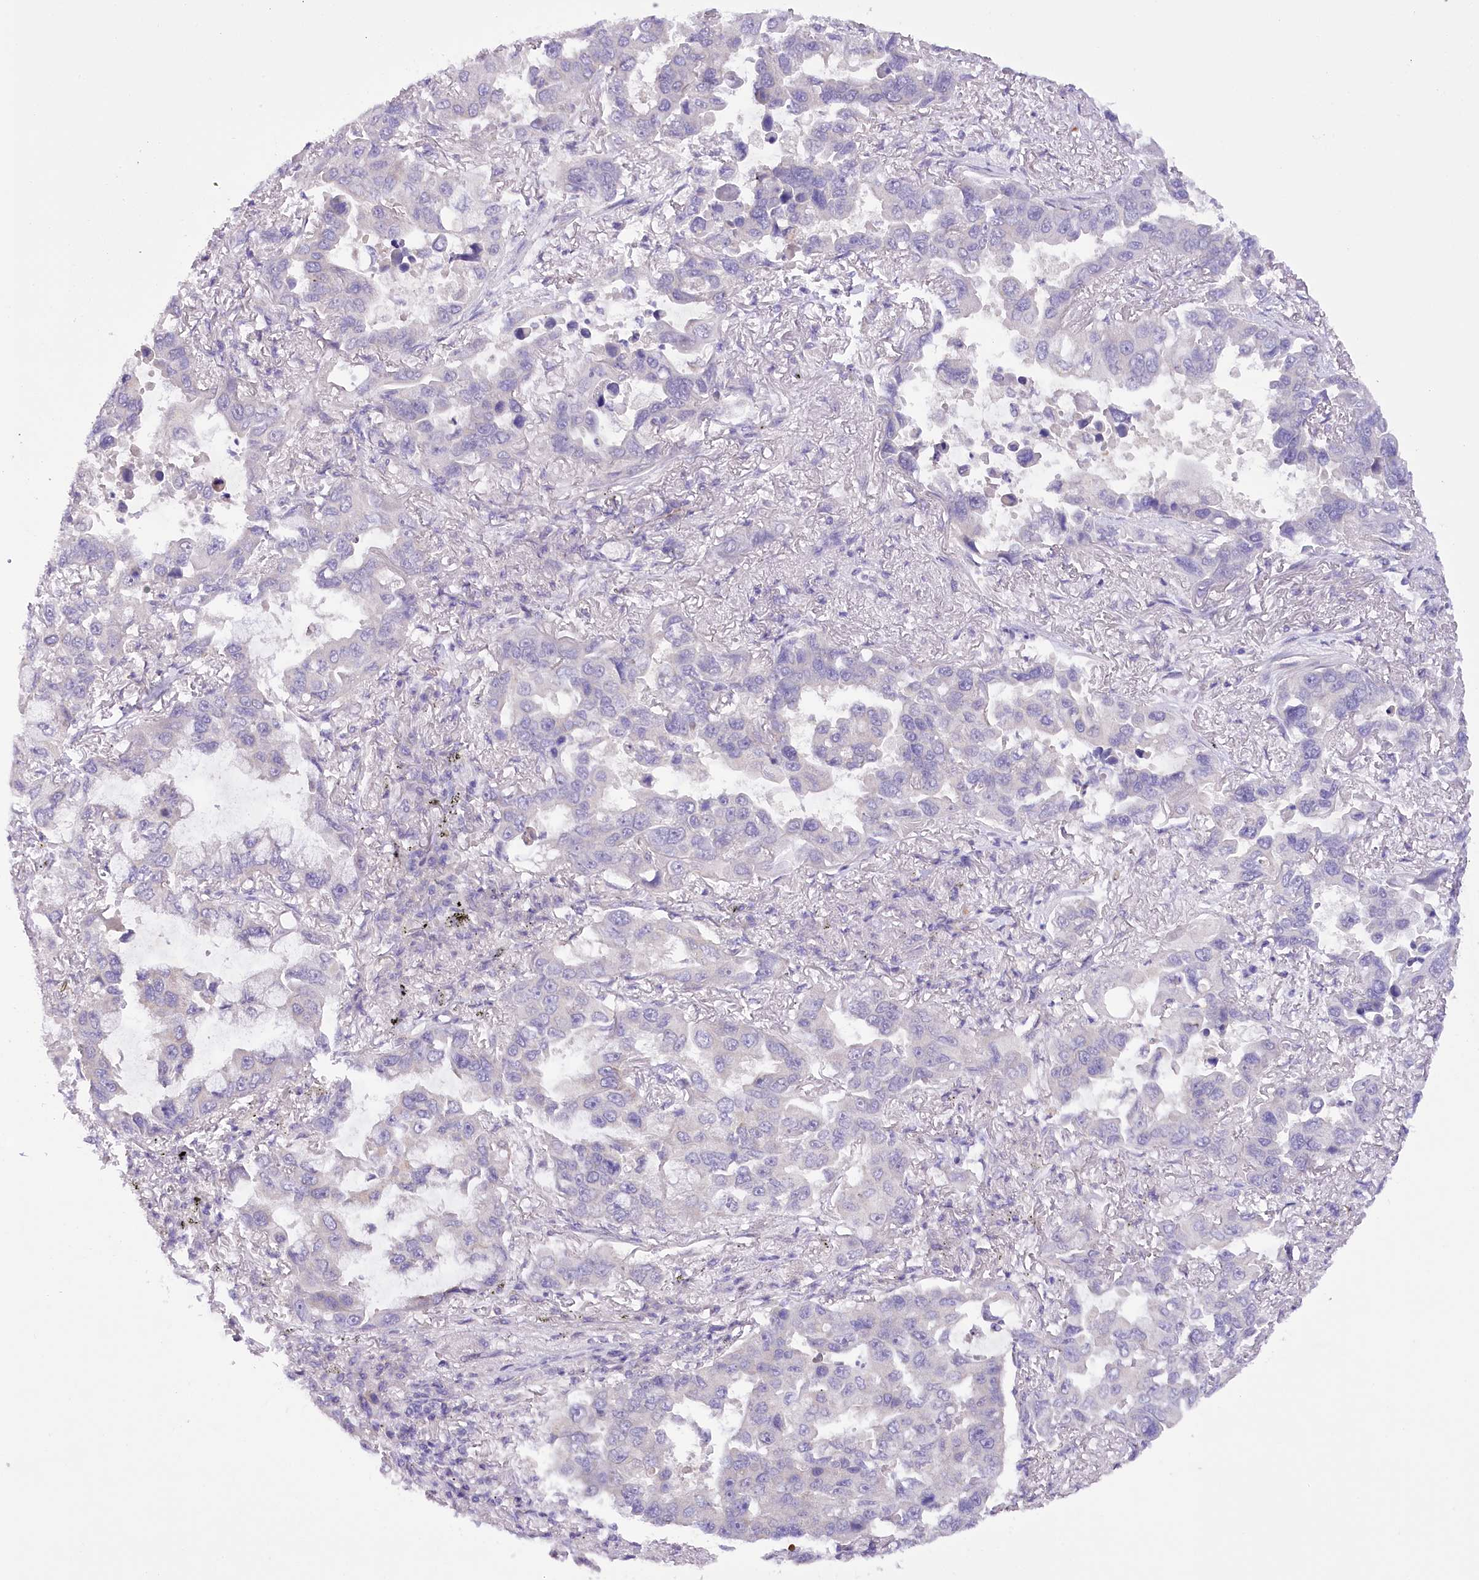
{"staining": {"intensity": "negative", "quantity": "none", "location": "none"}, "tissue": "lung cancer", "cell_type": "Tumor cells", "image_type": "cancer", "snomed": [{"axis": "morphology", "description": "Adenocarcinoma, NOS"}, {"axis": "topography", "description": "Lung"}], "caption": "Lung adenocarcinoma was stained to show a protein in brown. There is no significant positivity in tumor cells.", "gene": "DCUN1D1", "patient": {"sex": "male", "age": 64}}